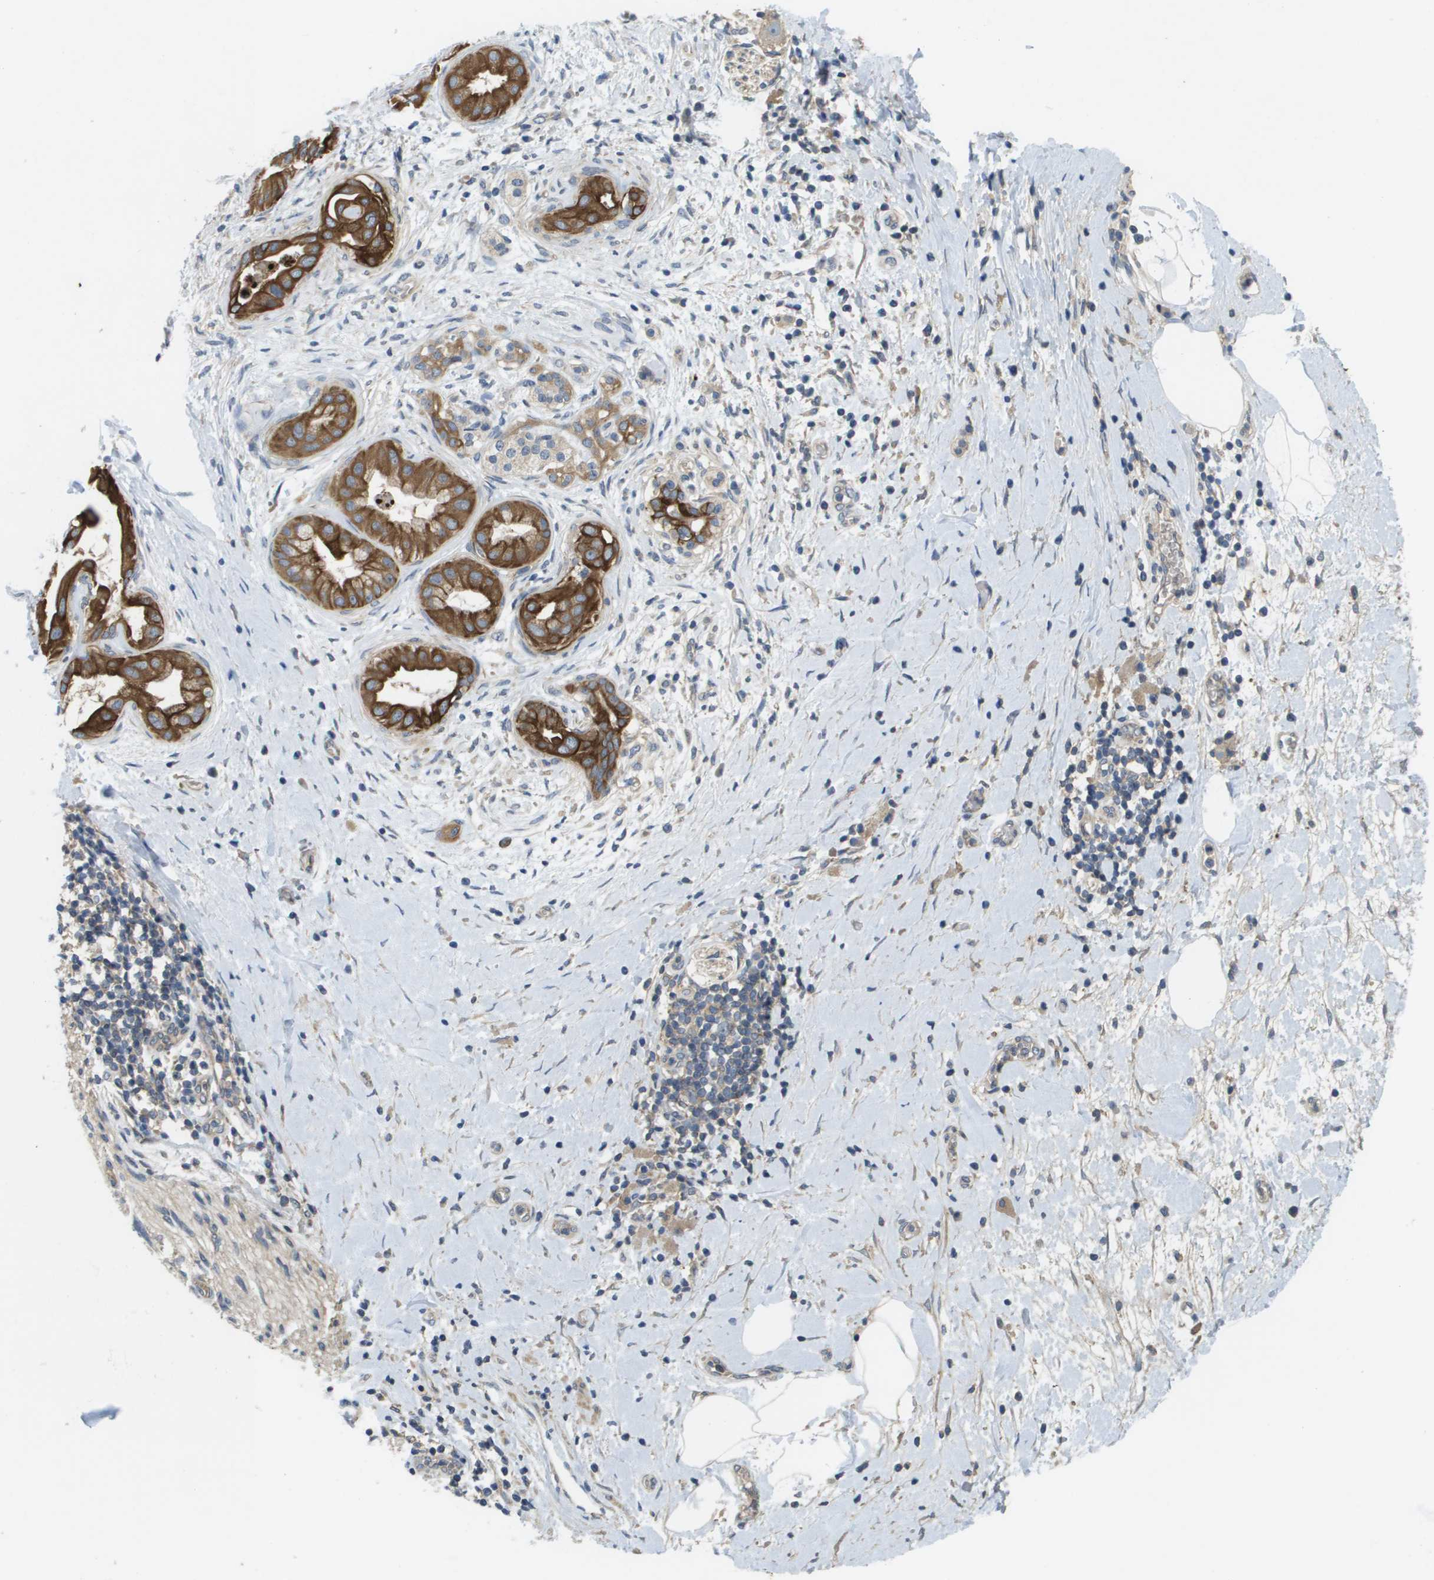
{"staining": {"intensity": "strong", "quantity": ">75%", "location": "cytoplasmic/membranous"}, "tissue": "pancreatic cancer", "cell_type": "Tumor cells", "image_type": "cancer", "snomed": [{"axis": "morphology", "description": "Adenocarcinoma, NOS"}, {"axis": "topography", "description": "Pancreas"}], "caption": "Protein expression analysis of pancreatic cancer (adenocarcinoma) exhibits strong cytoplasmic/membranous positivity in approximately >75% of tumor cells.", "gene": "KRT23", "patient": {"sex": "male", "age": 55}}